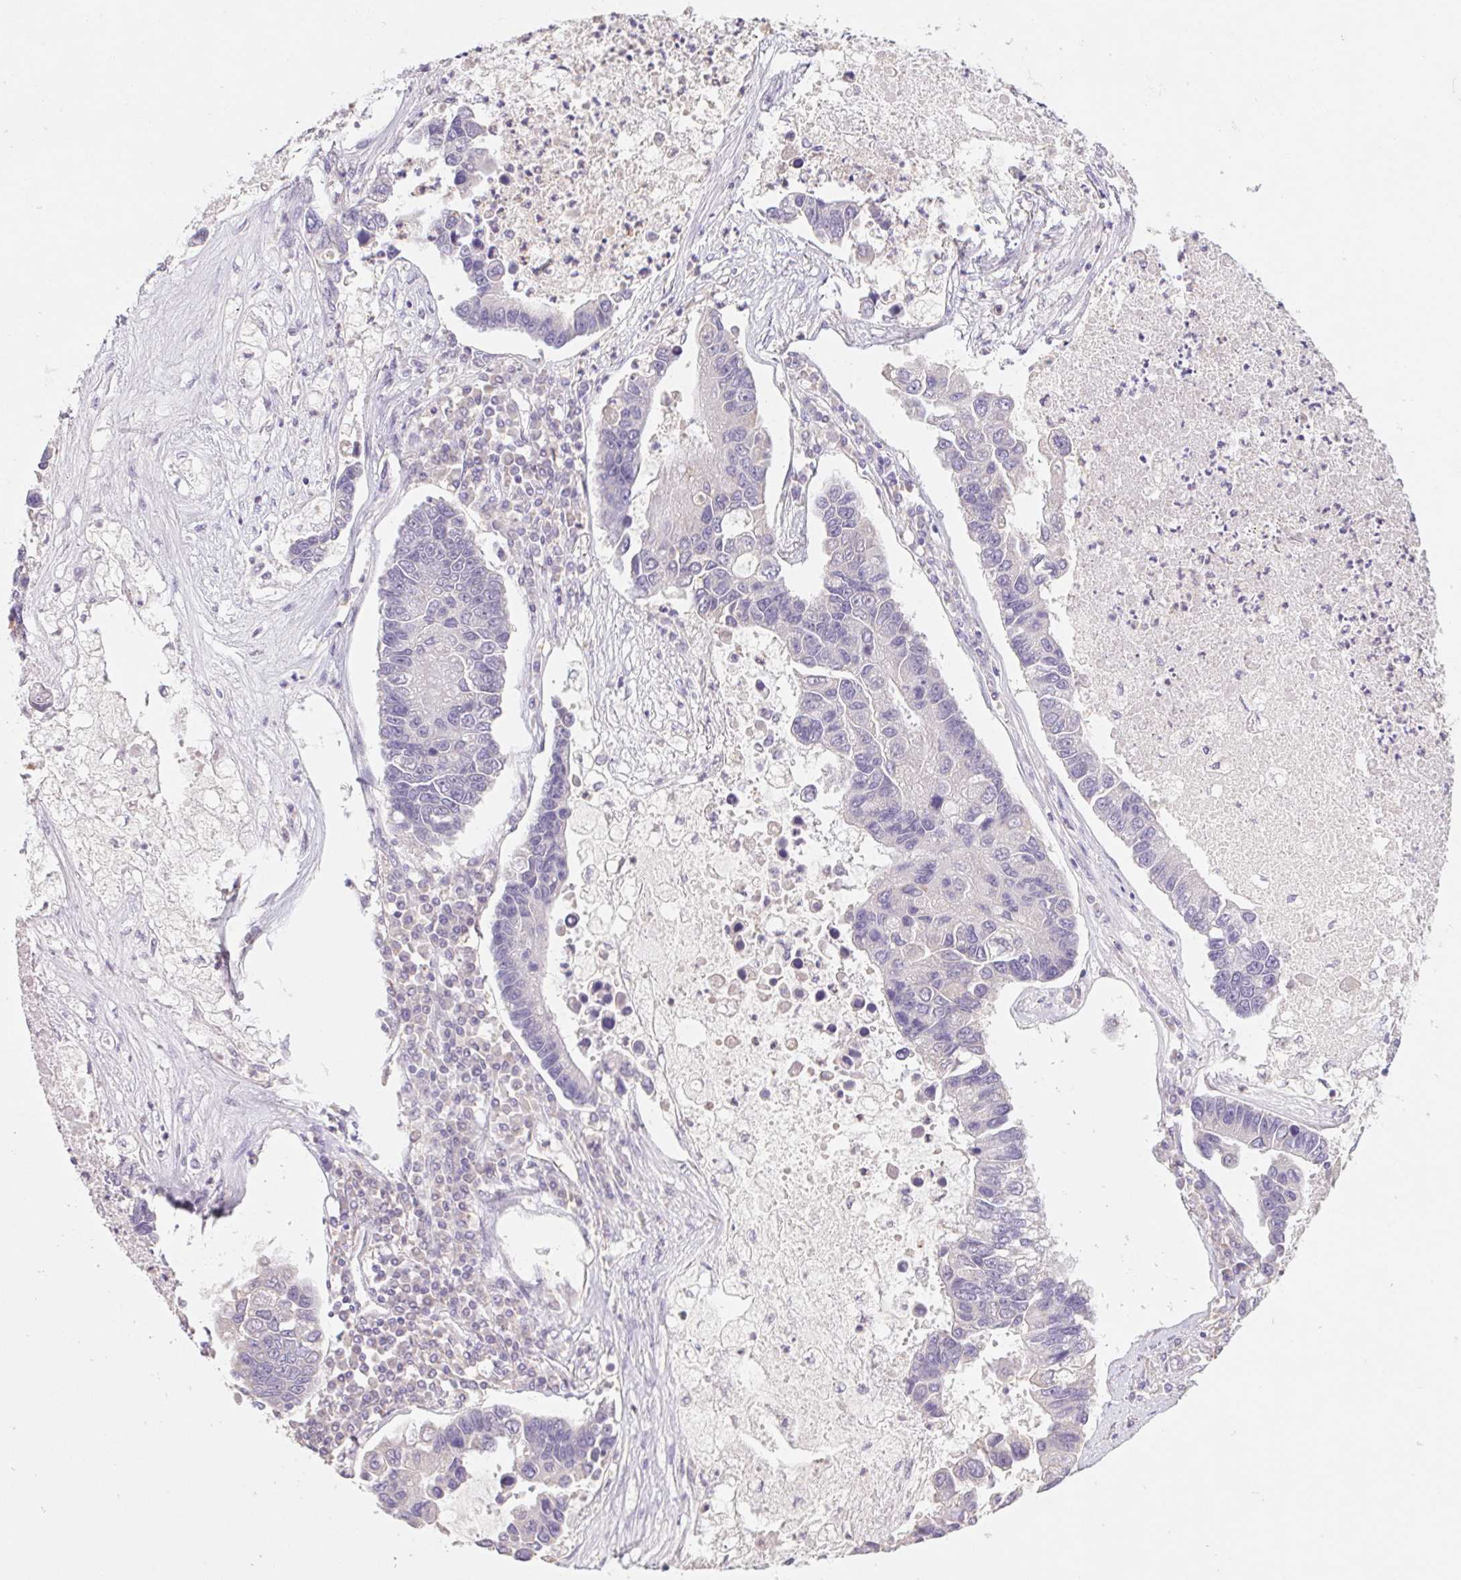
{"staining": {"intensity": "negative", "quantity": "none", "location": "none"}, "tissue": "lung cancer", "cell_type": "Tumor cells", "image_type": "cancer", "snomed": [{"axis": "morphology", "description": "Adenocarcinoma, NOS"}, {"axis": "topography", "description": "Bronchus"}, {"axis": "topography", "description": "Lung"}], "caption": "Immunohistochemical staining of human lung cancer reveals no significant expression in tumor cells. Nuclei are stained in blue.", "gene": "PNMA8B", "patient": {"sex": "female", "age": 51}}